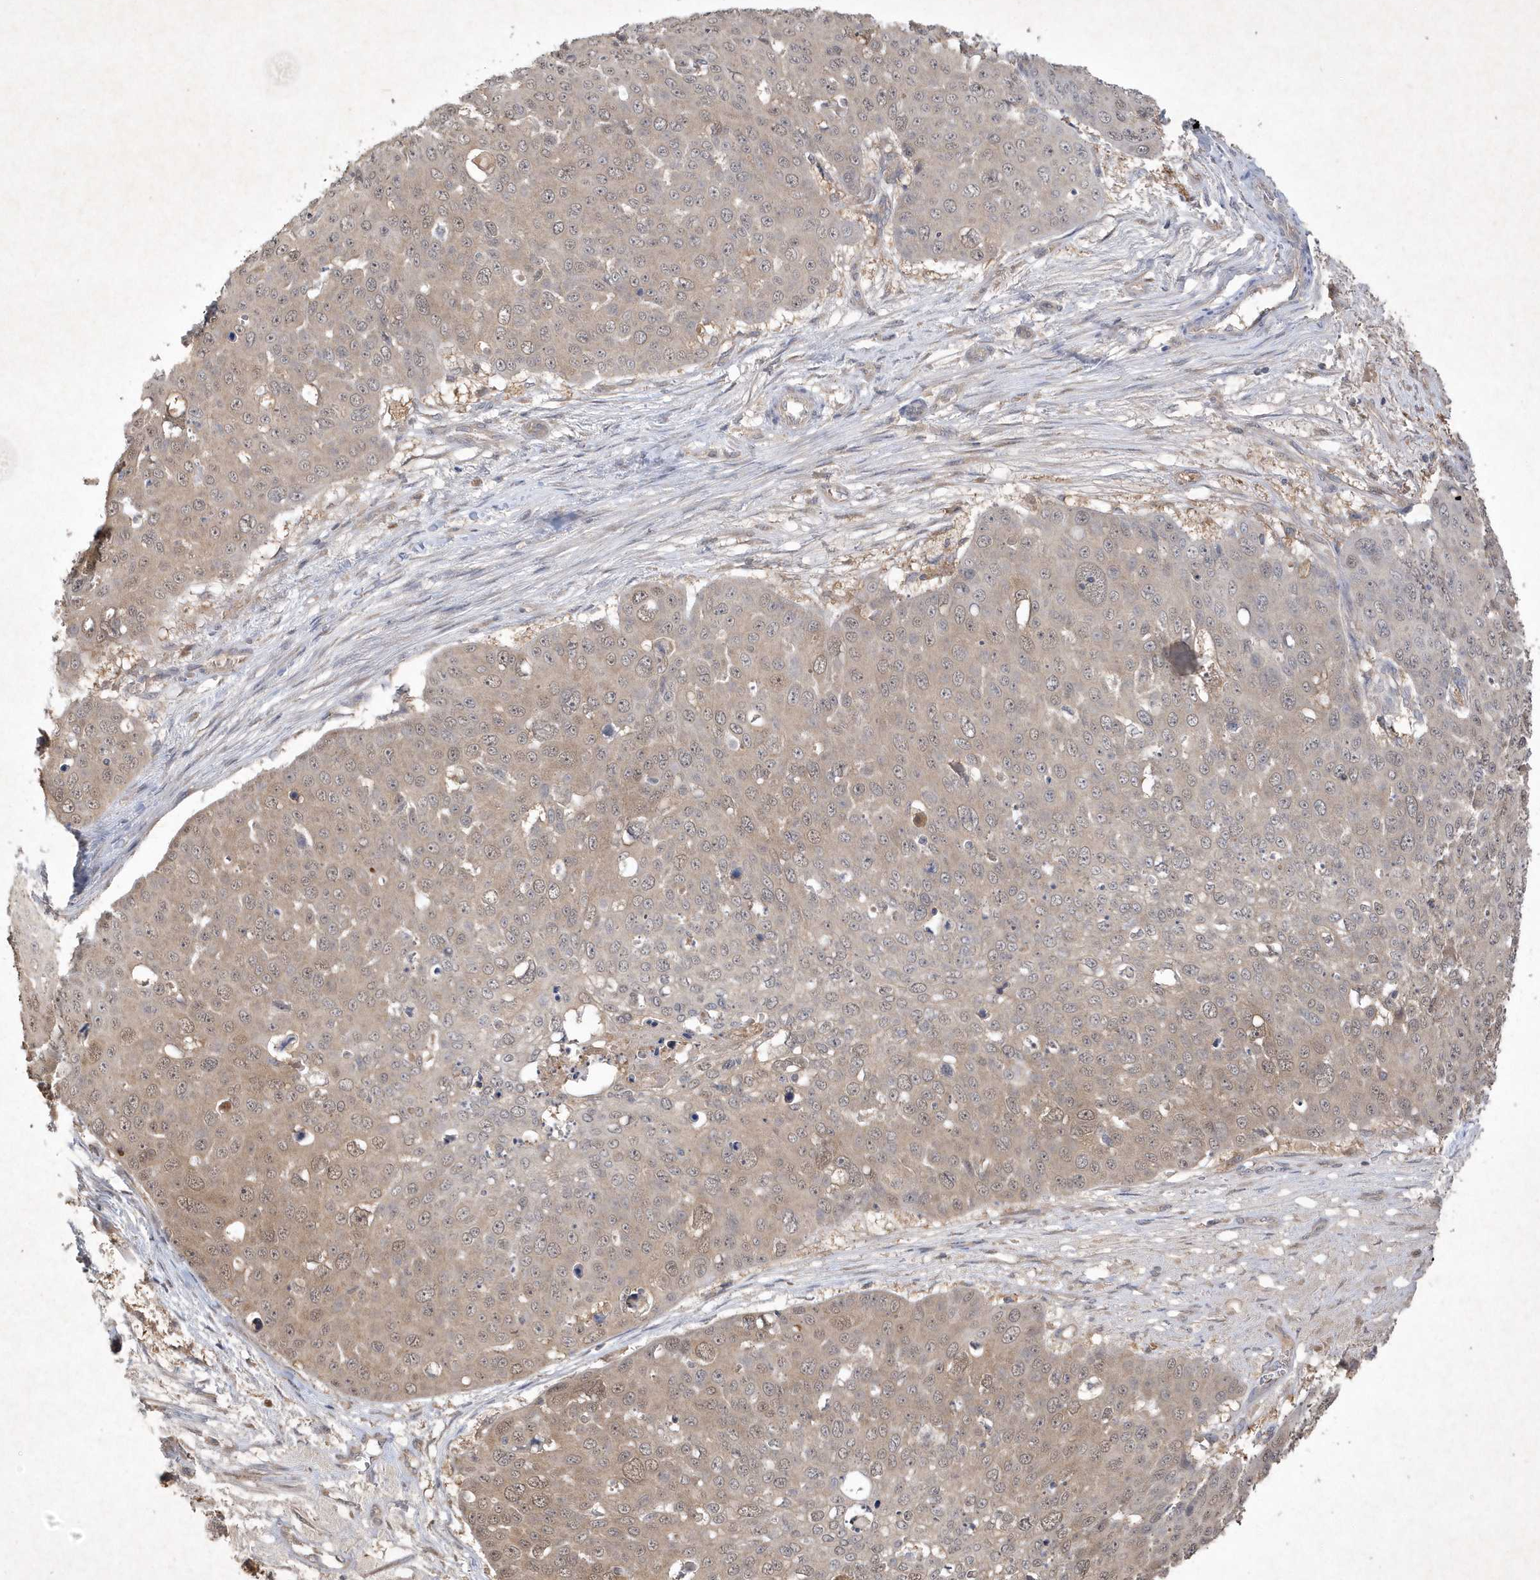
{"staining": {"intensity": "weak", "quantity": "25%-75%", "location": "cytoplasmic/membranous,nuclear"}, "tissue": "skin cancer", "cell_type": "Tumor cells", "image_type": "cancer", "snomed": [{"axis": "morphology", "description": "Squamous cell carcinoma, NOS"}, {"axis": "topography", "description": "Skin"}], "caption": "Immunohistochemistry micrograph of skin cancer stained for a protein (brown), which reveals low levels of weak cytoplasmic/membranous and nuclear expression in approximately 25%-75% of tumor cells.", "gene": "AKR7A2", "patient": {"sex": "male", "age": 71}}